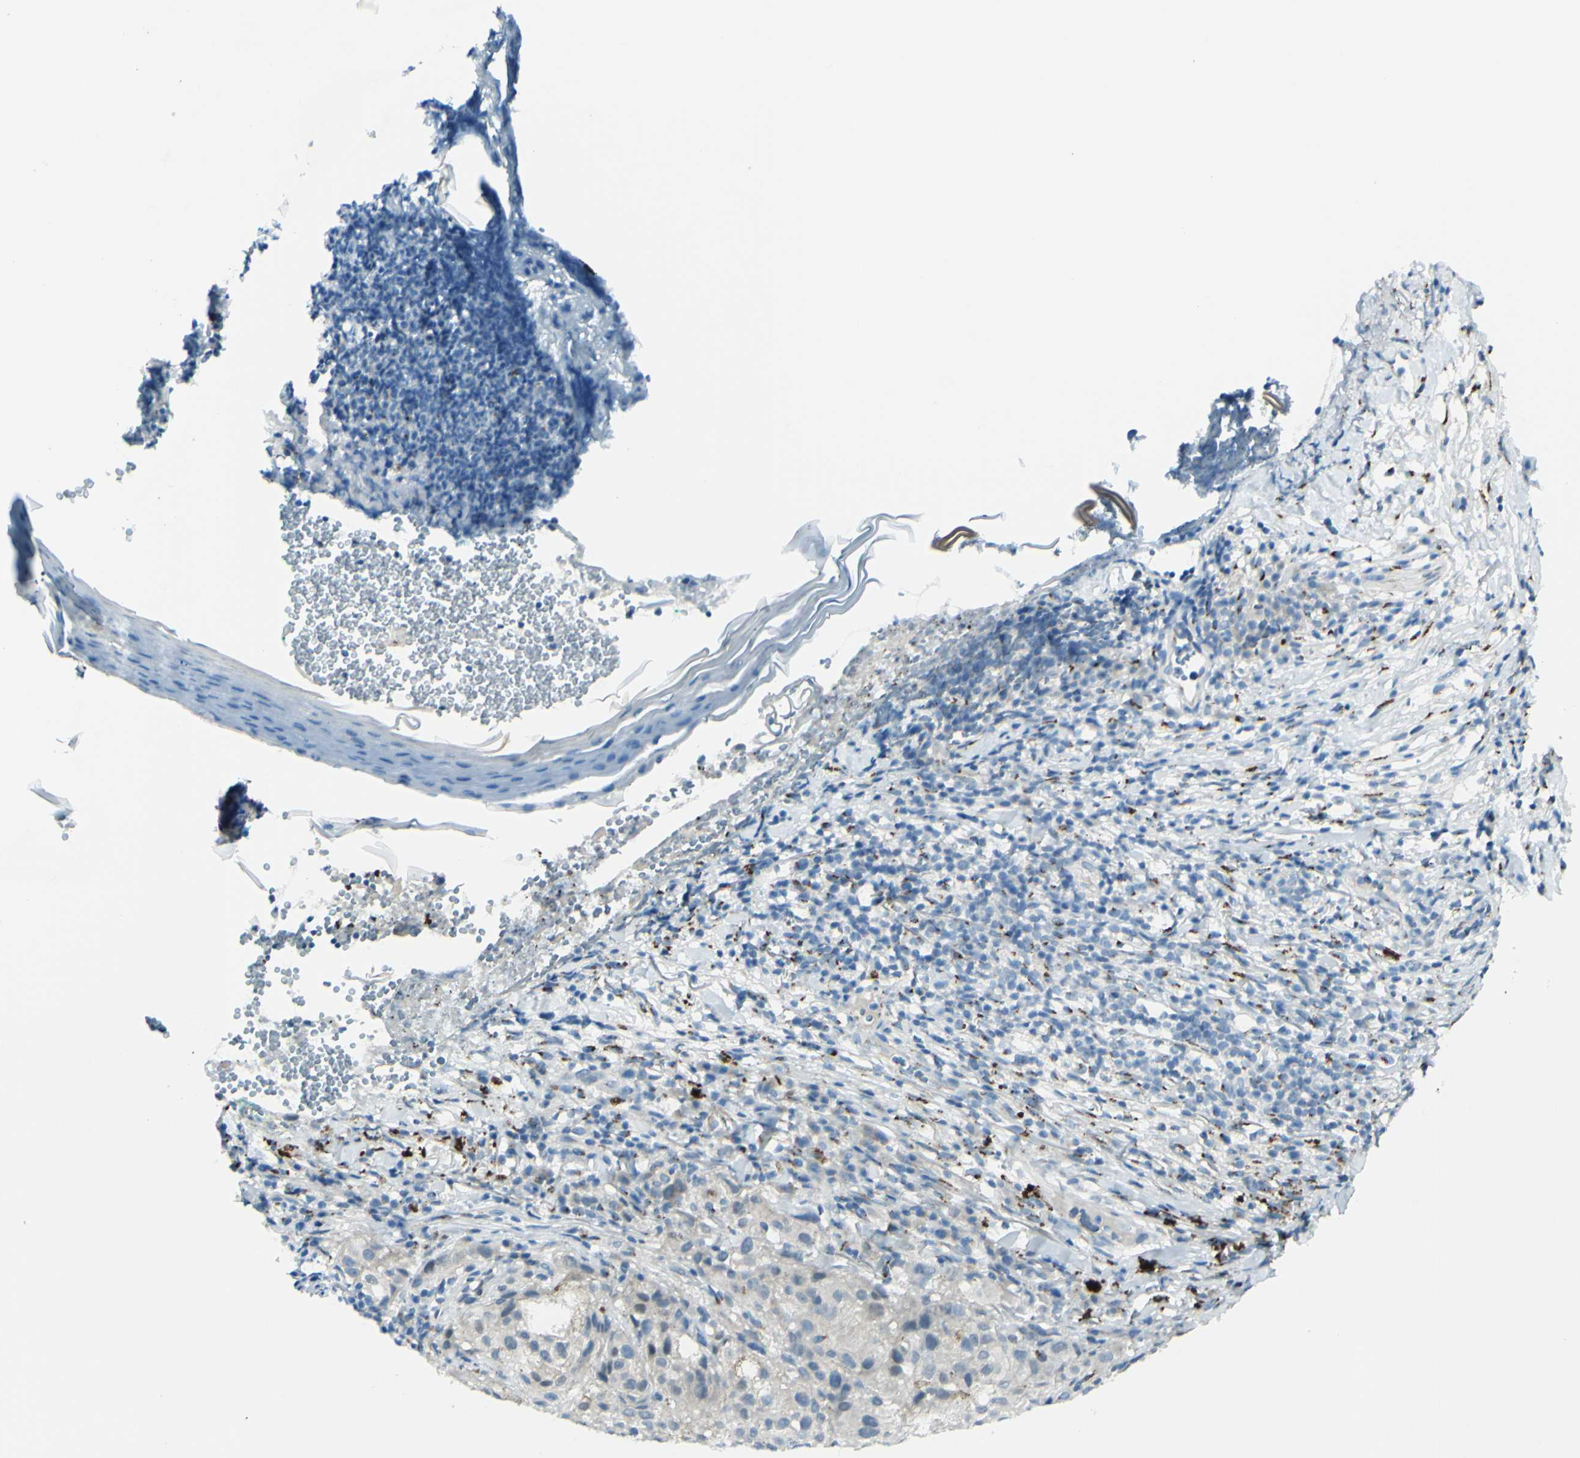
{"staining": {"intensity": "moderate", "quantity": "<25%", "location": "cytoplasmic/membranous"}, "tissue": "melanoma", "cell_type": "Tumor cells", "image_type": "cancer", "snomed": [{"axis": "morphology", "description": "Necrosis, NOS"}, {"axis": "morphology", "description": "Malignant melanoma, NOS"}, {"axis": "topography", "description": "Skin"}], "caption": "This histopathology image exhibits IHC staining of human melanoma, with low moderate cytoplasmic/membranous expression in approximately <25% of tumor cells.", "gene": "B4GALT1", "patient": {"sex": "female", "age": 87}}